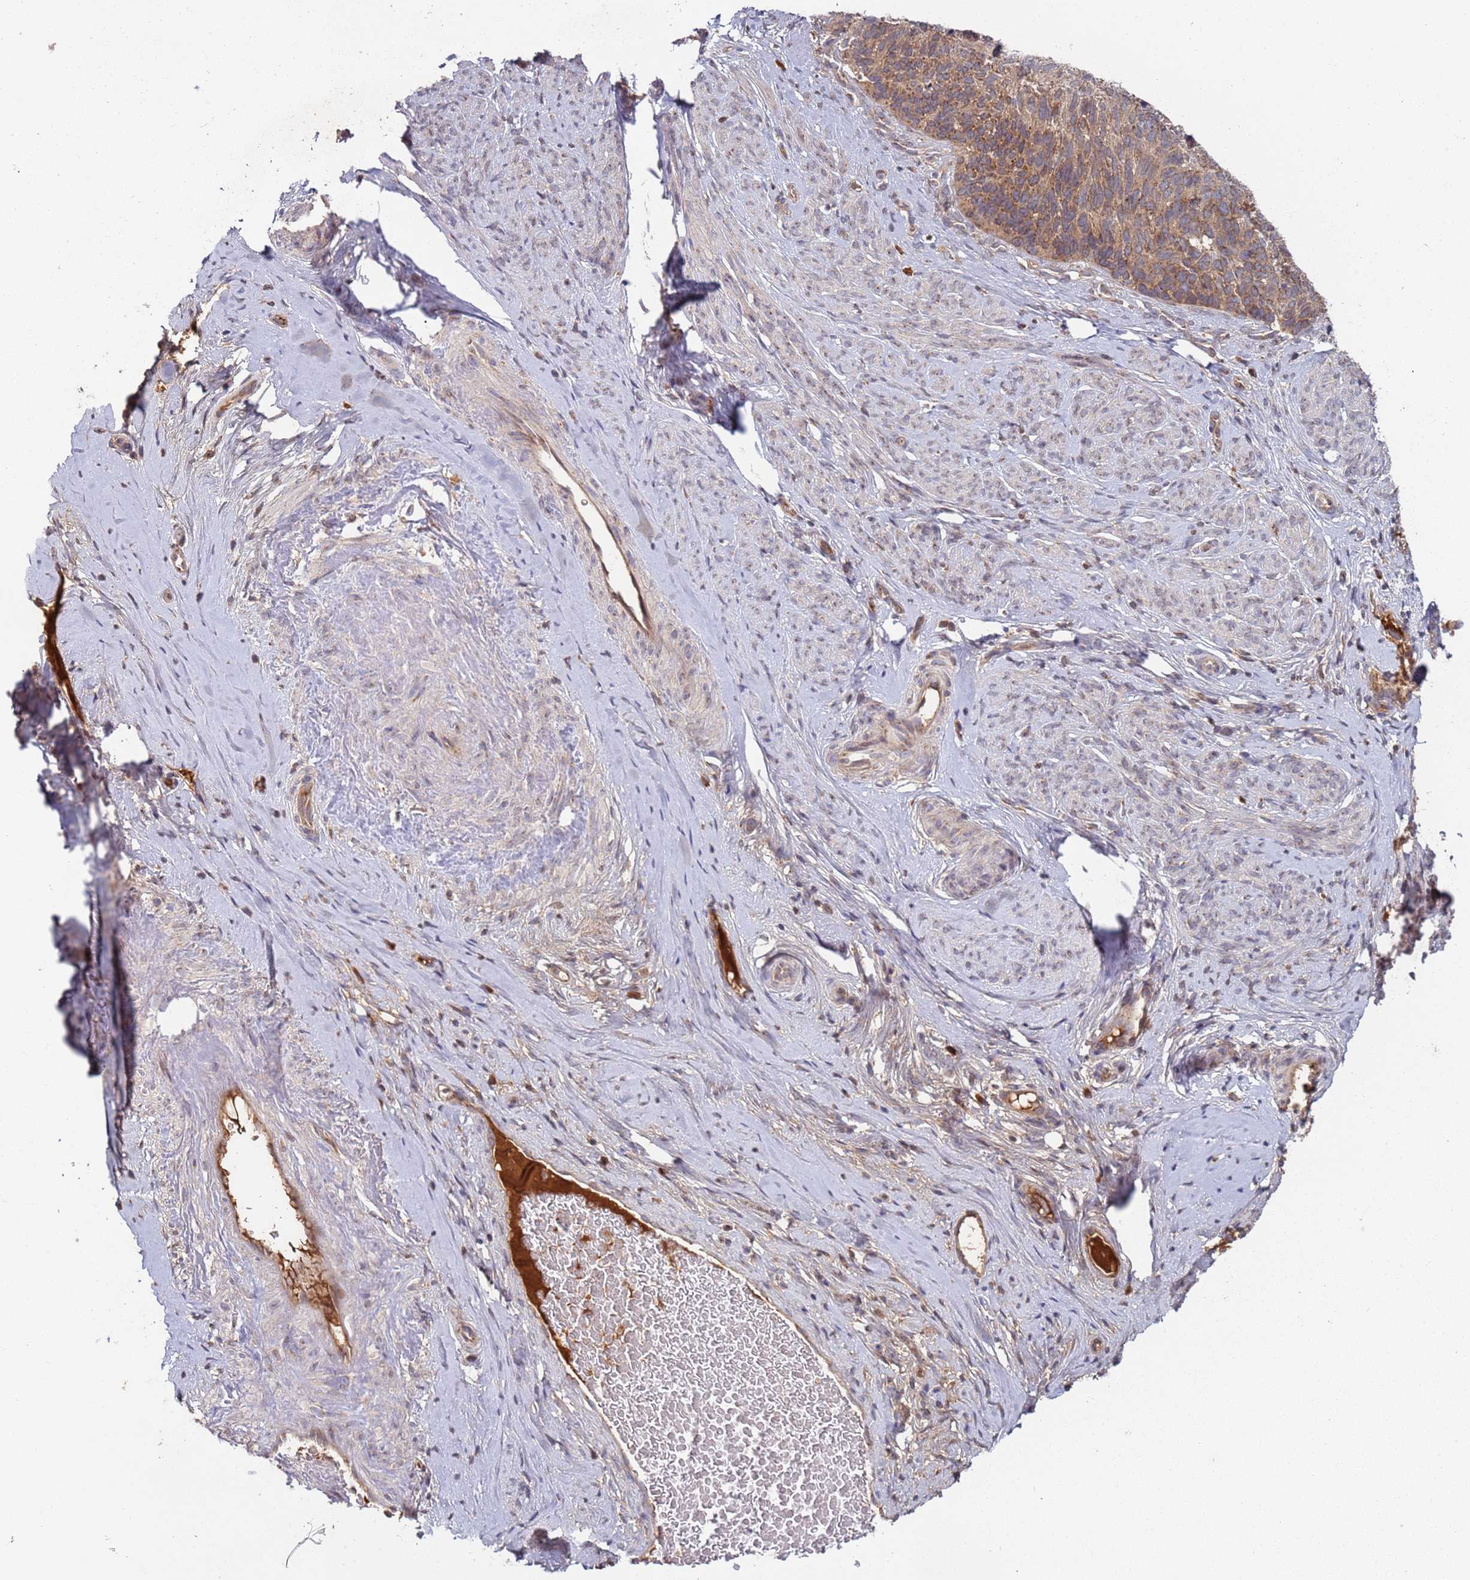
{"staining": {"intensity": "moderate", "quantity": ">75%", "location": "cytoplasmic/membranous"}, "tissue": "cervical cancer", "cell_type": "Tumor cells", "image_type": "cancer", "snomed": [{"axis": "morphology", "description": "Squamous cell carcinoma, NOS"}, {"axis": "topography", "description": "Cervix"}], "caption": "Squamous cell carcinoma (cervical) was stained to show a protein in brown. There is medium levels of moderate cytoplasmic/membranous expression in approximately >75% of tumor cells.", "gene": "OR5A2", "patient": {"sex": "female", "age": 80}}